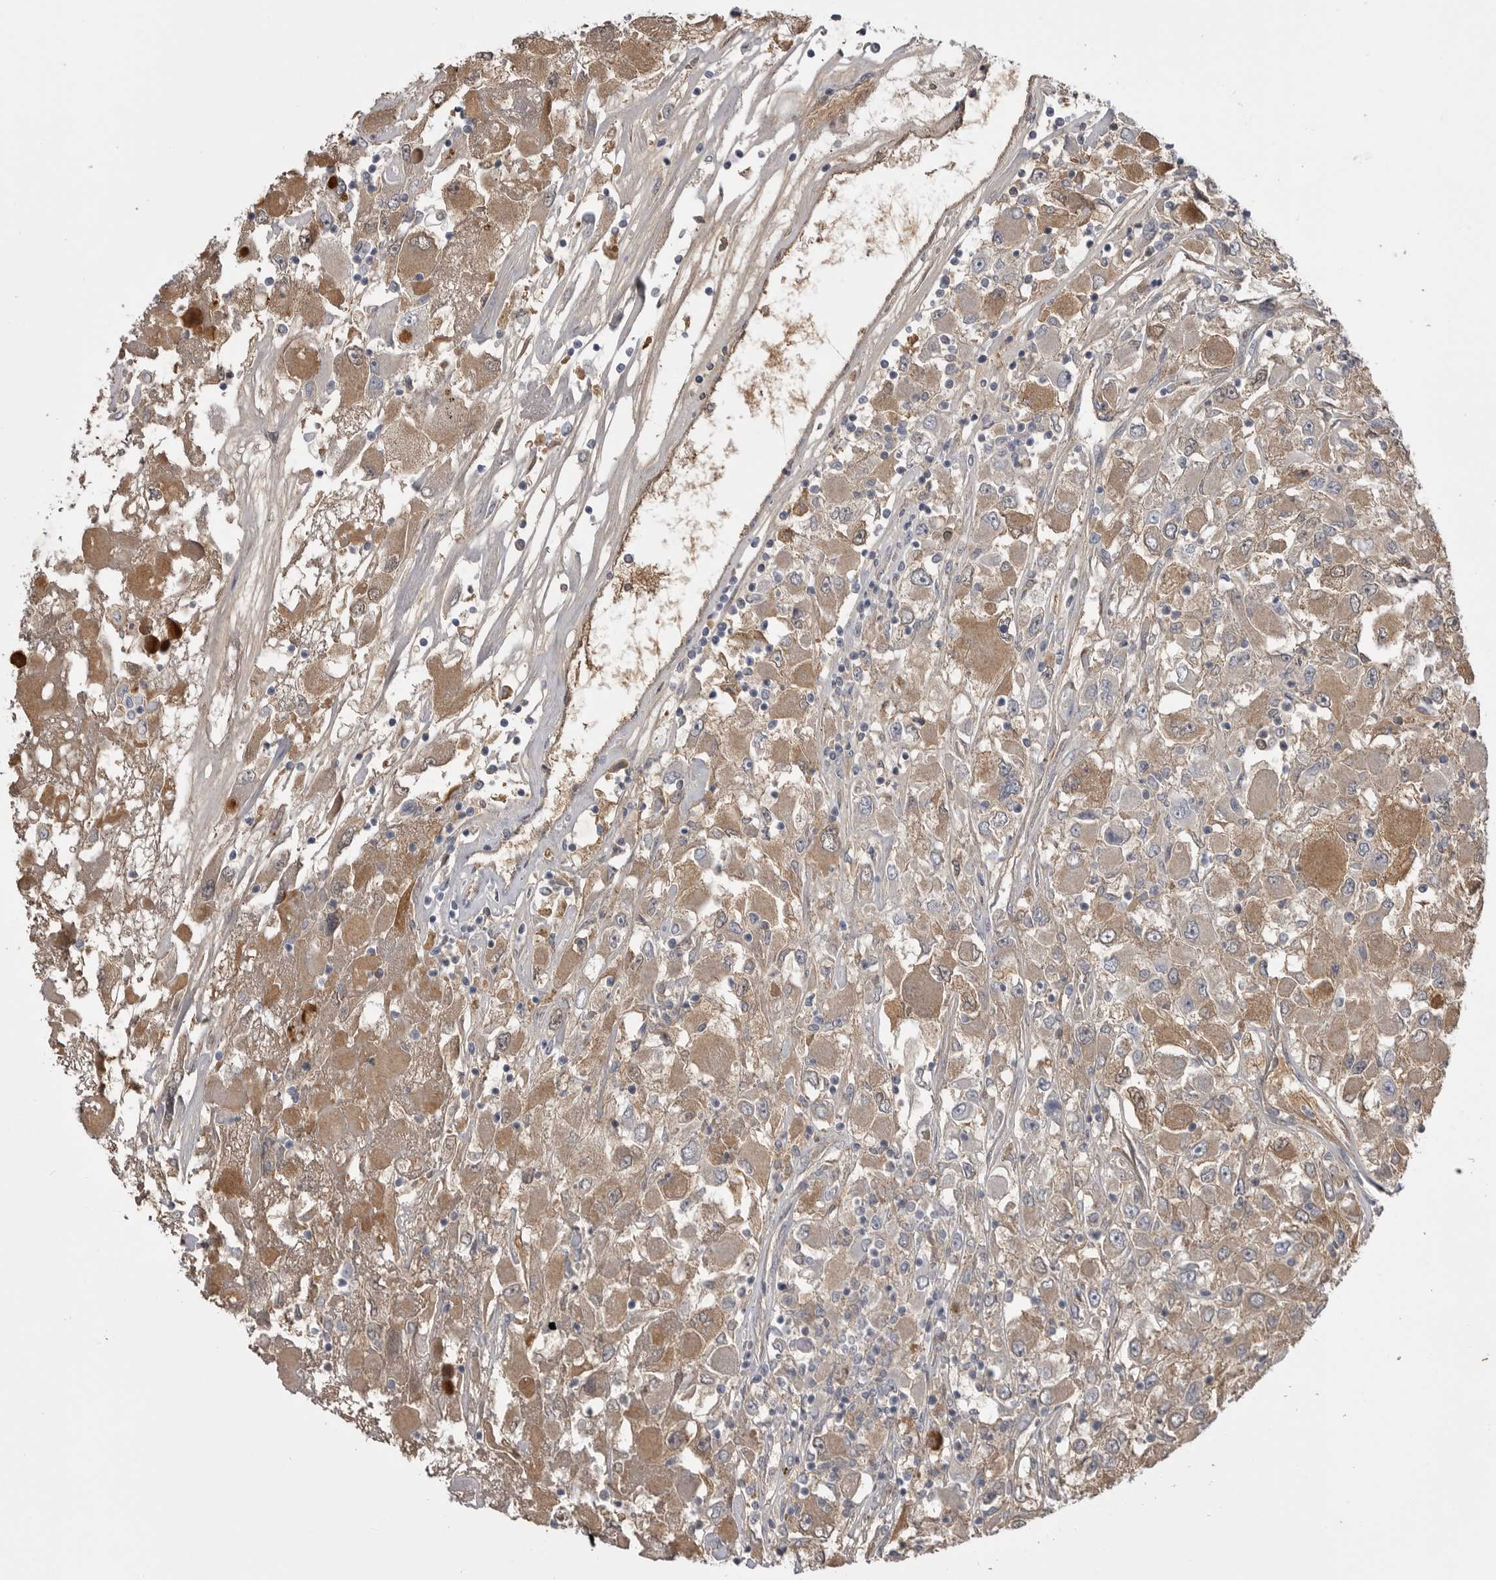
{"staining": {"intensity": "moderate", "quantity": ">75%", "location": "cytoplasmic/membranous"}, "tissue": "renal cancer", "cell_type": "Tumor cells", "image_type": "cancer", "snomed": [{"axis": "morphology", "description": "Adenocarcinoma, NOS"}, {"axis": "topography", "description": "Kidney"}], "caption": "Moderate cytoplasmic/membranous staining is appreciated in about >75% of tumor cells in renal cancer (adenocarcinoma).", "gene": "AHSG", "patient": {"sex": "female", "age": 52}}